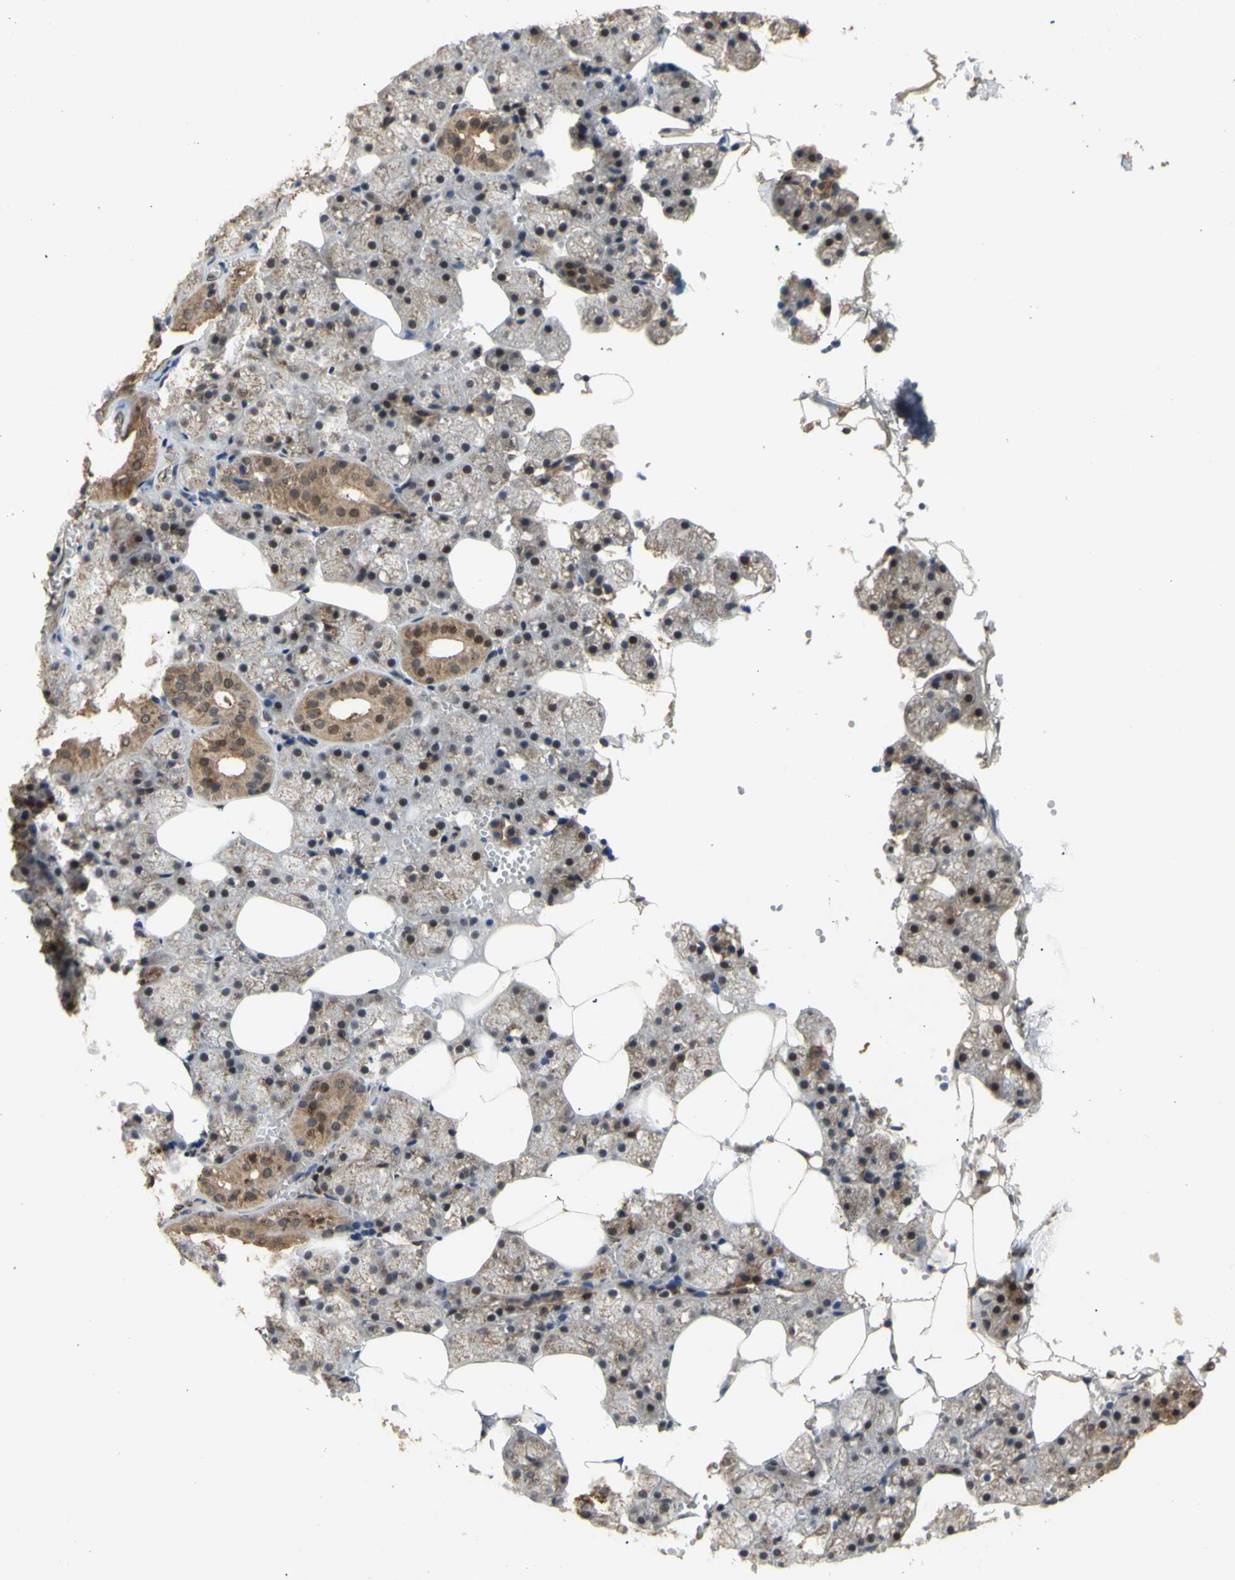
{"staining": {"intensity": "moderate", "quantity": "25%-75%", "location": "cytoplasmic/membranous,nuclear"}, "tissue": "salivary gland", "cell_type": "Glandular cells", "image_type": "normal", "snomed": [{"axis": "morphology", "description": "Normal tissue, NOS"}, {"axis": "topography", "description": "Salivary gland"}], "caption": "IHC staining of normal salivary gland, which exhibits medium levels of moderate cytoplasmic/membranous,nuclear staining in approximately 25%-75% of glandular cells indicating moderate cytoplasmic/membranous,nuclear protein expression. The staining was performed using DAB (brown) for protein detection and nuclei were counterstained in hematoxylin (blue).", "gene": "GTF2E2", "patient": {"sex": "male", "age": 62}}